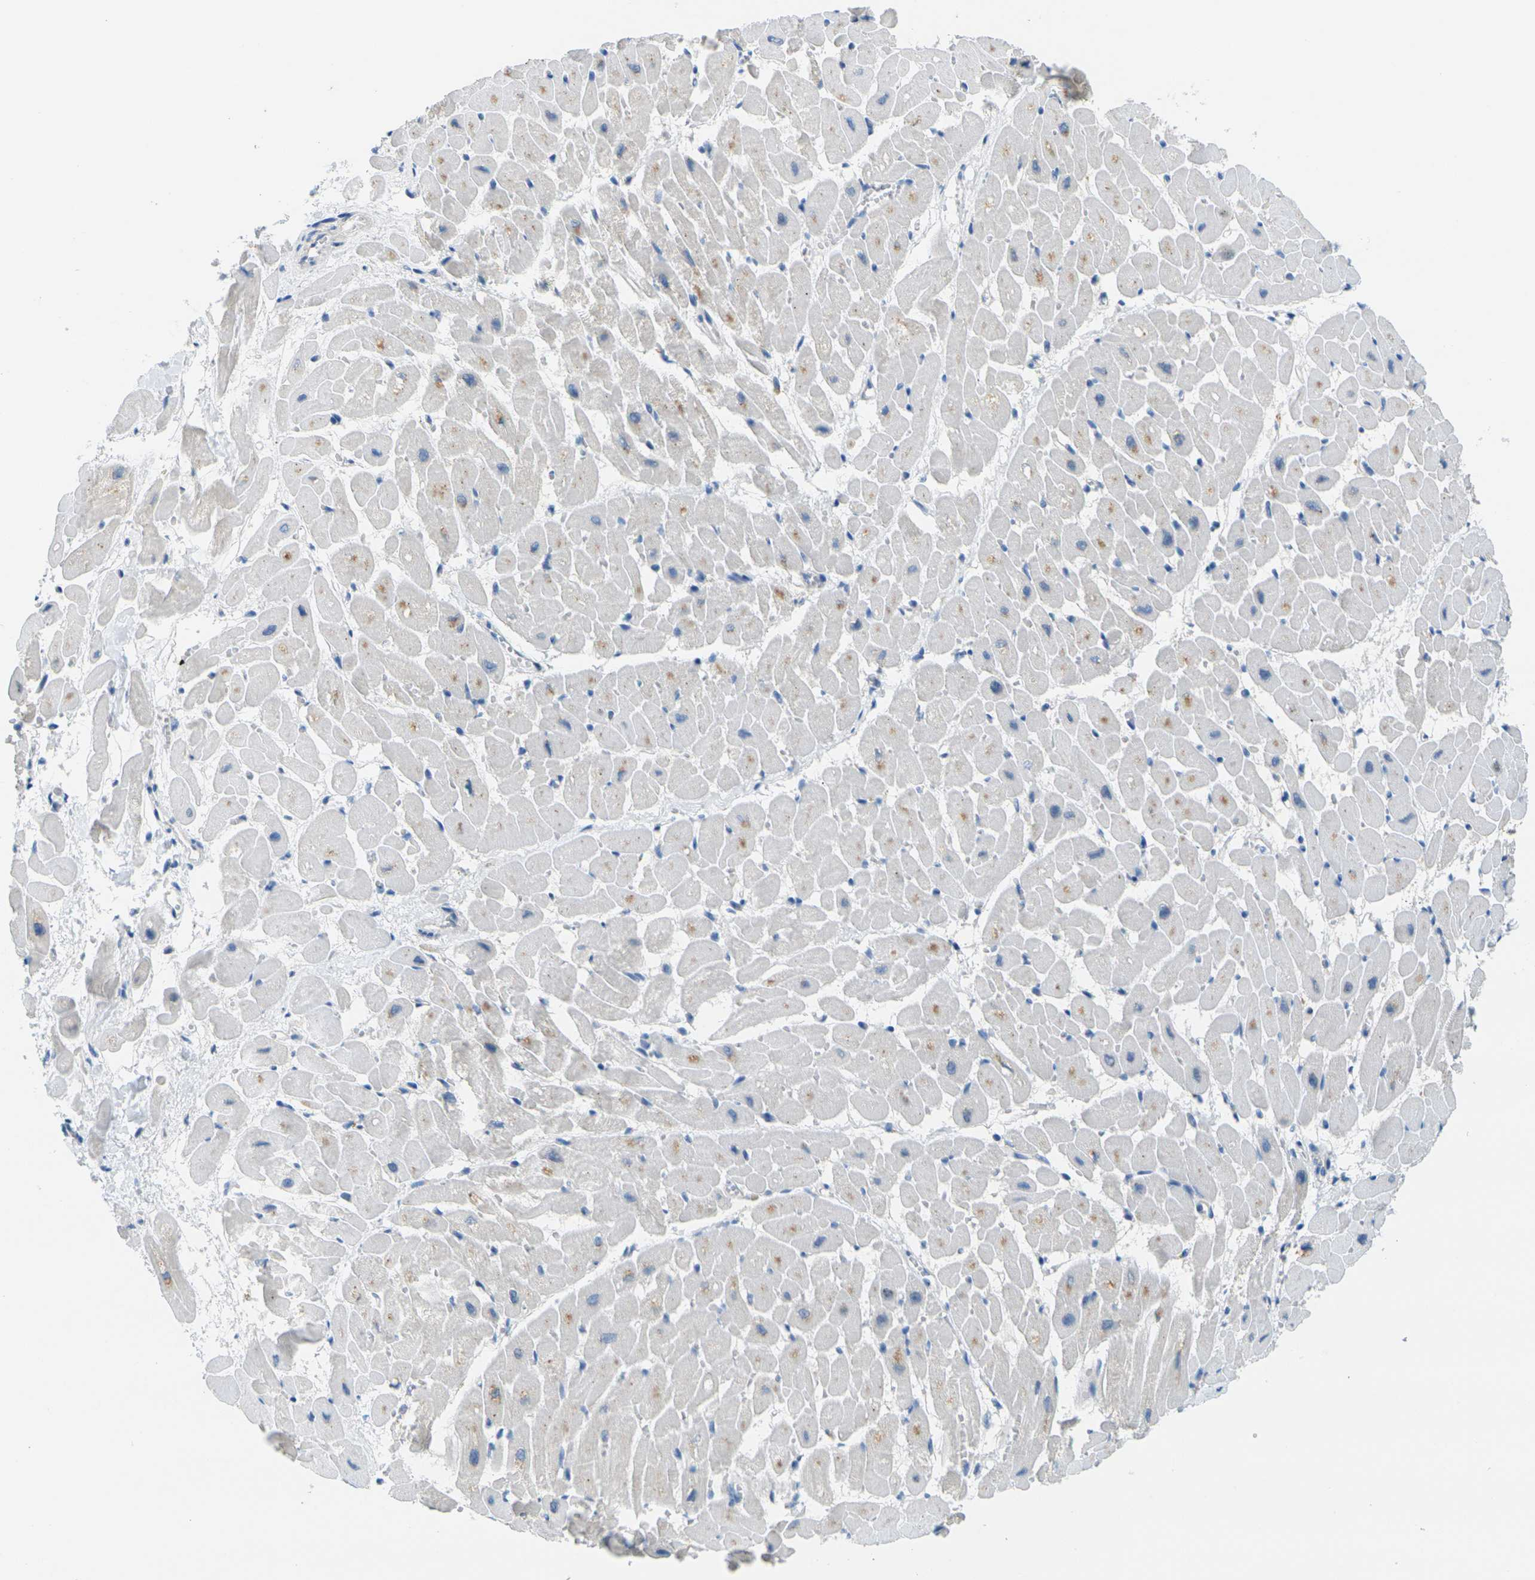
{"staining": {"intensity": "moderate", "quantity": "25%-75%", "location": "cytoplasmic/membranous"}, "tissue": "heart muscle", "cell_type": "Cardiomyocytes", "image_type": "normal", "snomed": [{"axis": "morphology", "description": "Normal tissue, NOS"}, {"axis": "topography", "description": "Heart"}], "caption": "Heart muscle stained with DAB IHC reveals medium levels of moderate cytoplasmic/membranous positivity in about 25%-75% of cardiomyocytes. (DAB = brown stain, brightfield microscopy at high magnification).", "gene": "CYP2C8", "patient": {"sex": "male", "age": 45}}